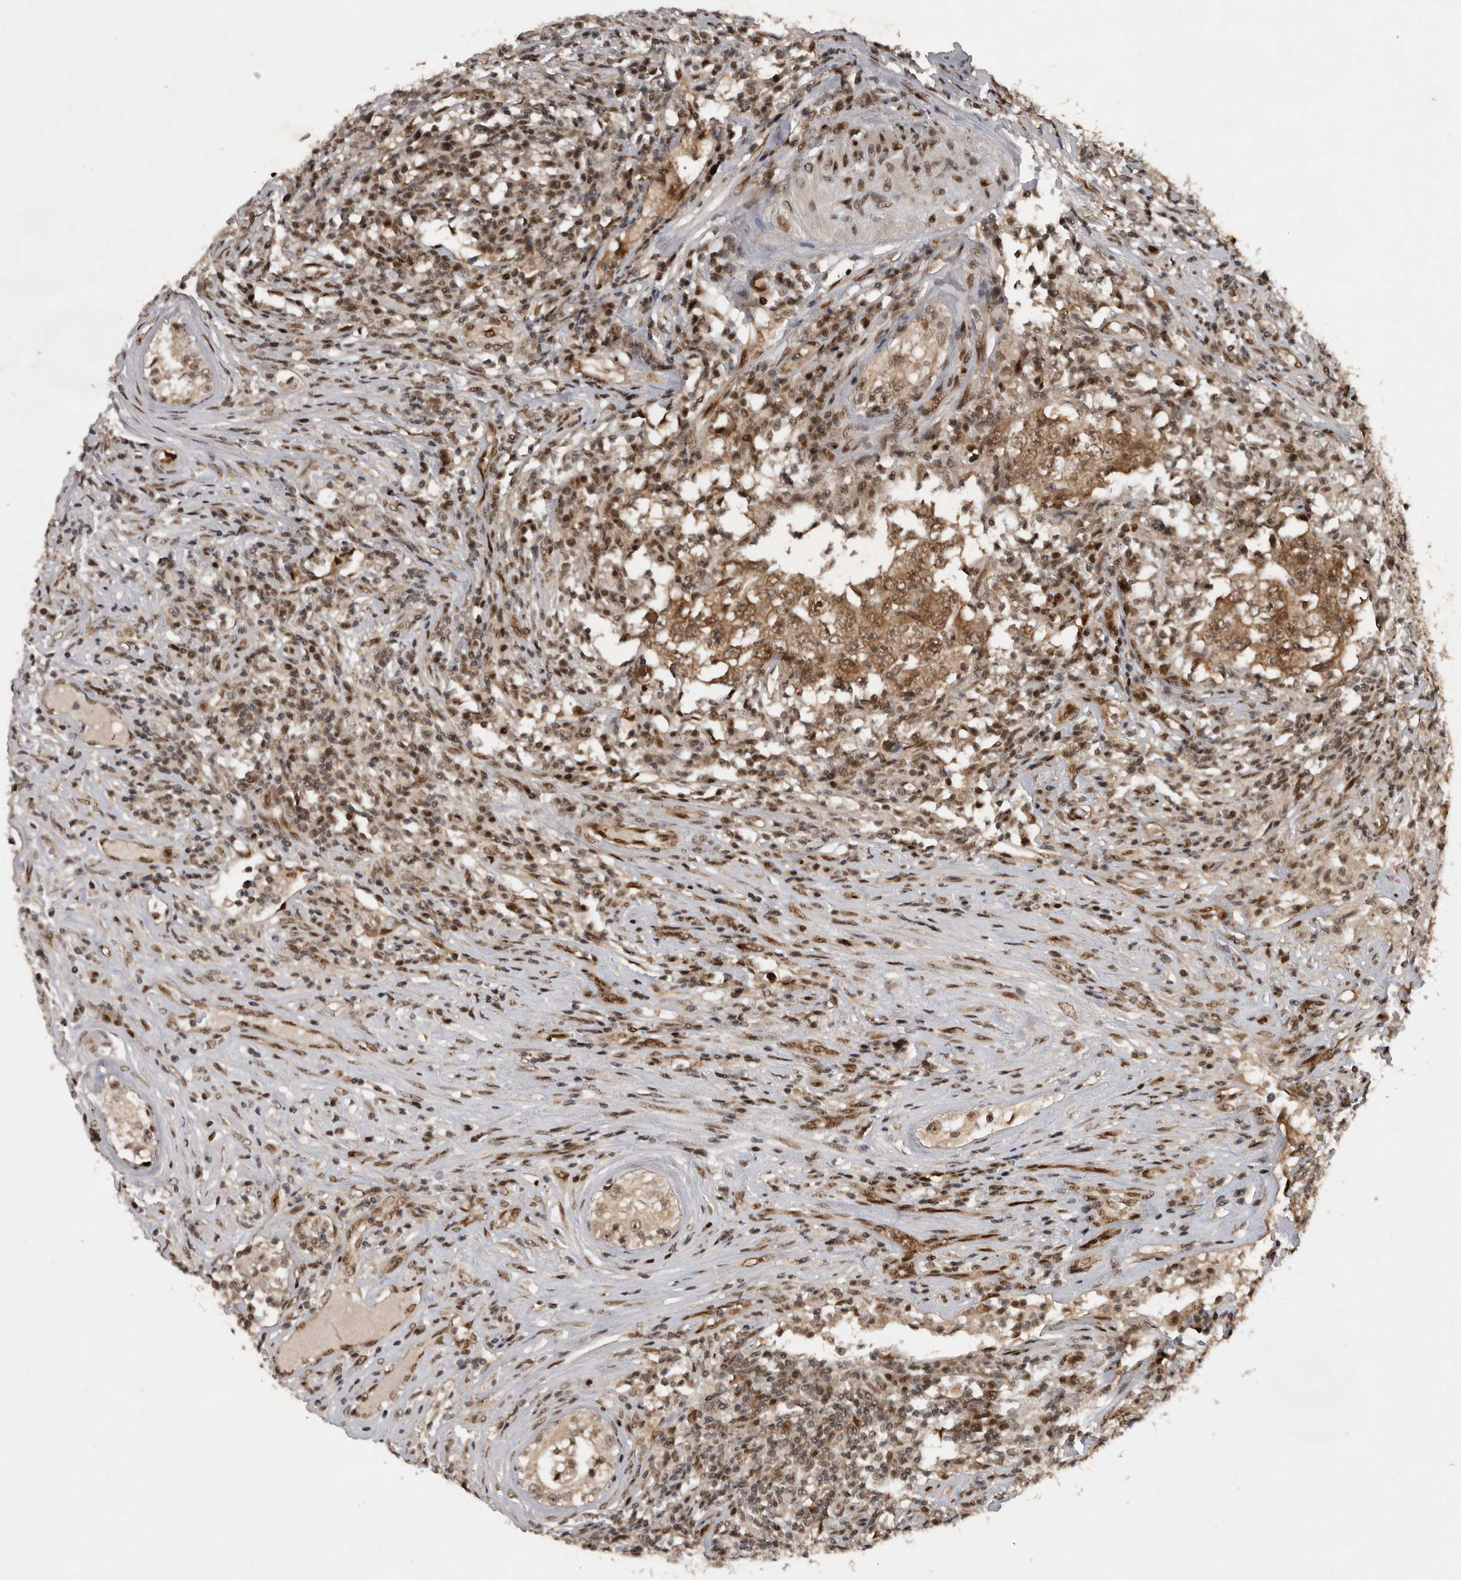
{"staining": {"intensity": "moderate", "quantity": ">75%", "location": "cytoplasmic/membranous,nuclear"}, "tissue": "testis cancer", "cell_type": "Tumor cells", "image_type": "cancer", "snomed": [{"axis": "morphology", "description": "Carcinoma, Embryonal, NOS"}, {"axis": "topography", "description": "Testis"}], "caption": "This is an image of immunohistochemistry staining of testis embryonal carcinoma, which shows moderate expression in the cytoplasmic/membranous and nuclear of tumor cells.", "gene": "CDC27", "patient": {"sex": "male", "age": 26}}